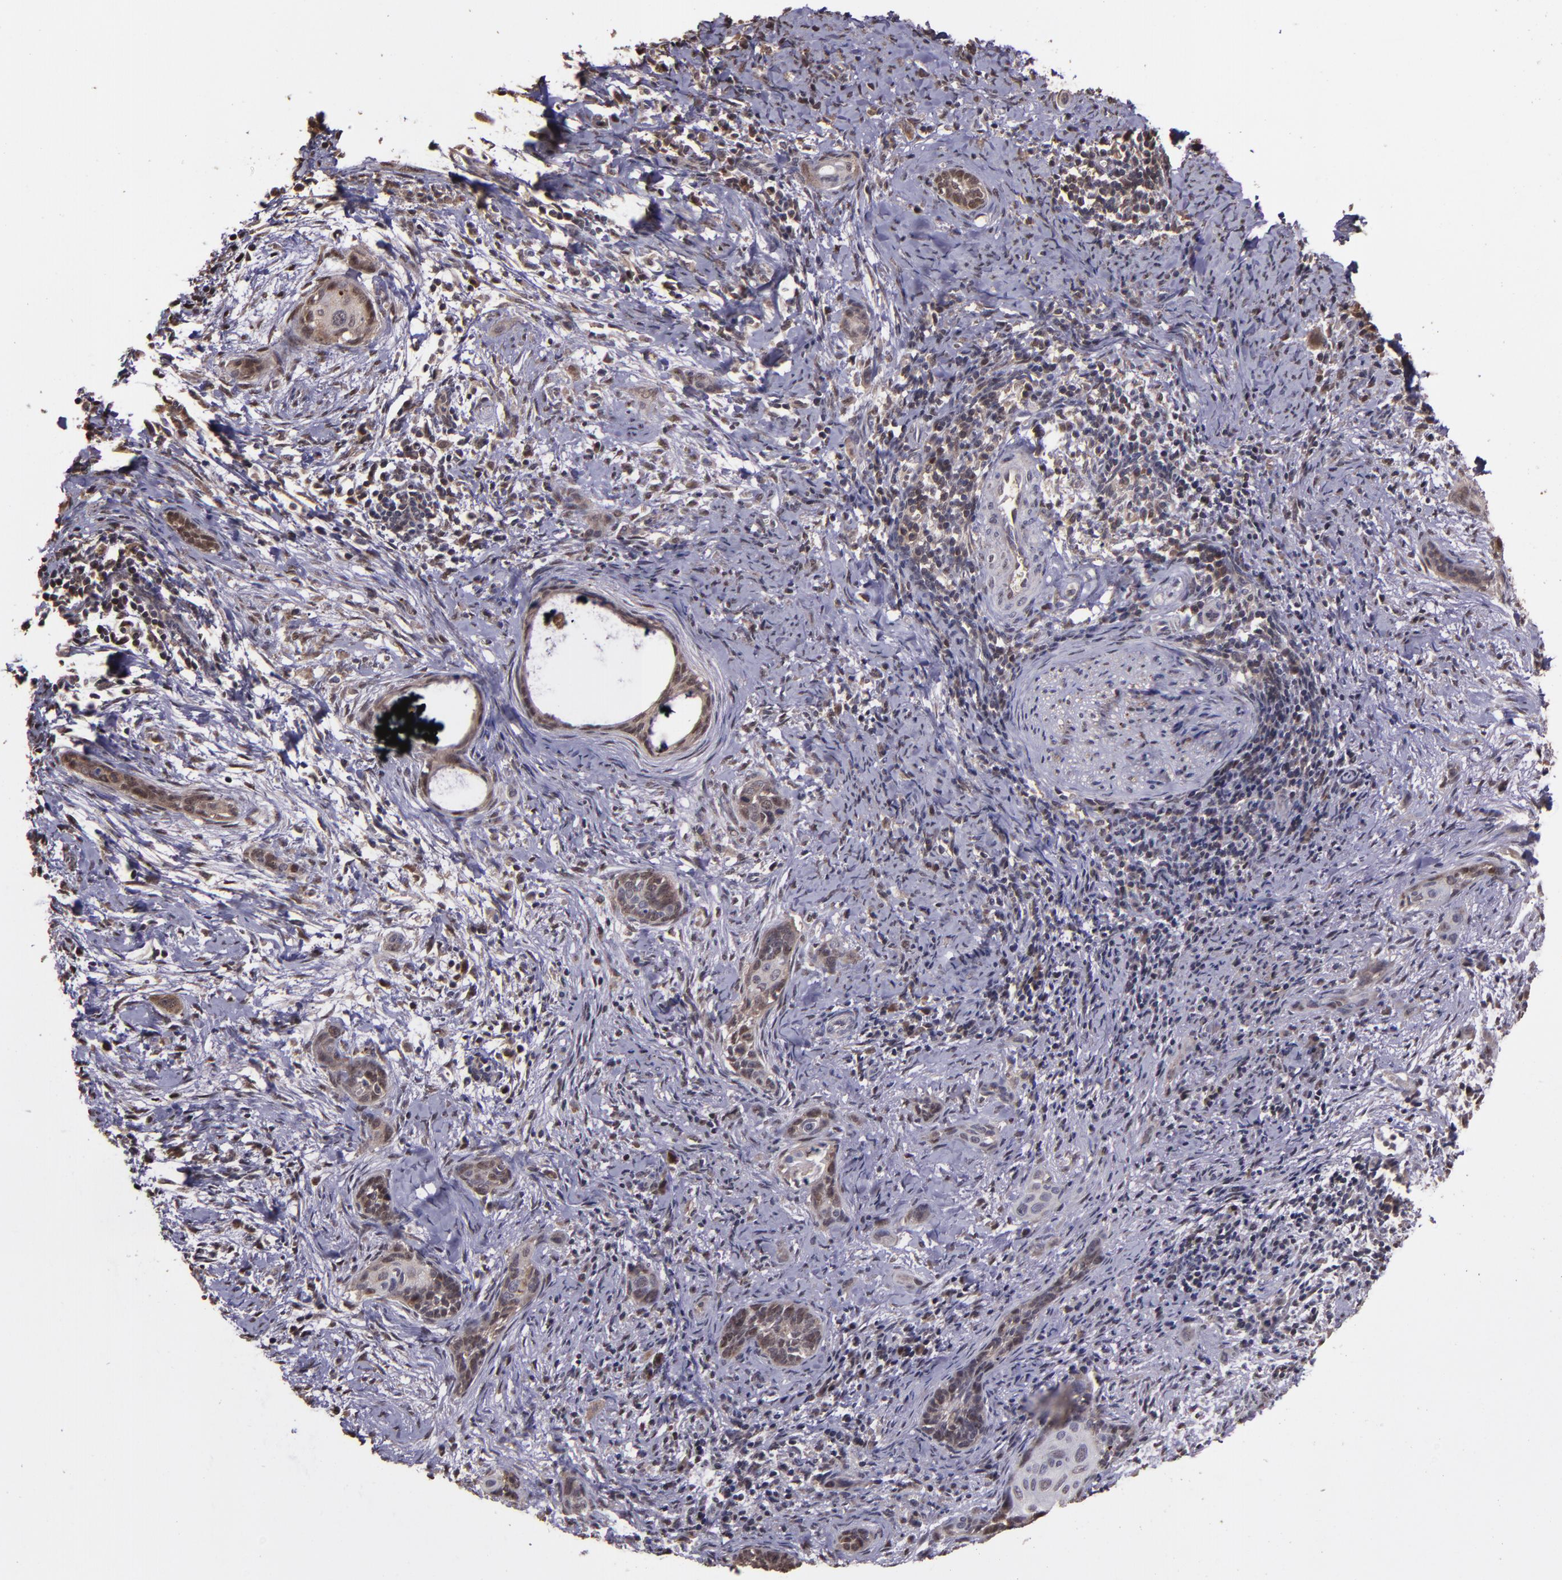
{"staining": {"intensity": "moderate", "quantity": "25%-75%", "location": "cytoplasmic/membranous,nuclear"}, "tissue": "cervical cancer", "cell_type": "Tumor cells", "image_type": "cancer", "snomed": [{"axis": "morphology", "description": "Squamous cell carcinoma, NOS"}, {"axis": "topography", "description": "Cervix"}], "caption": "Human squamous cell carcinoma (cervical) stained with a protein marker exhibits moderate staining in tumor cells.", "gene": "SERPINF2", "patient": {"sex": "female", "age": 33}}